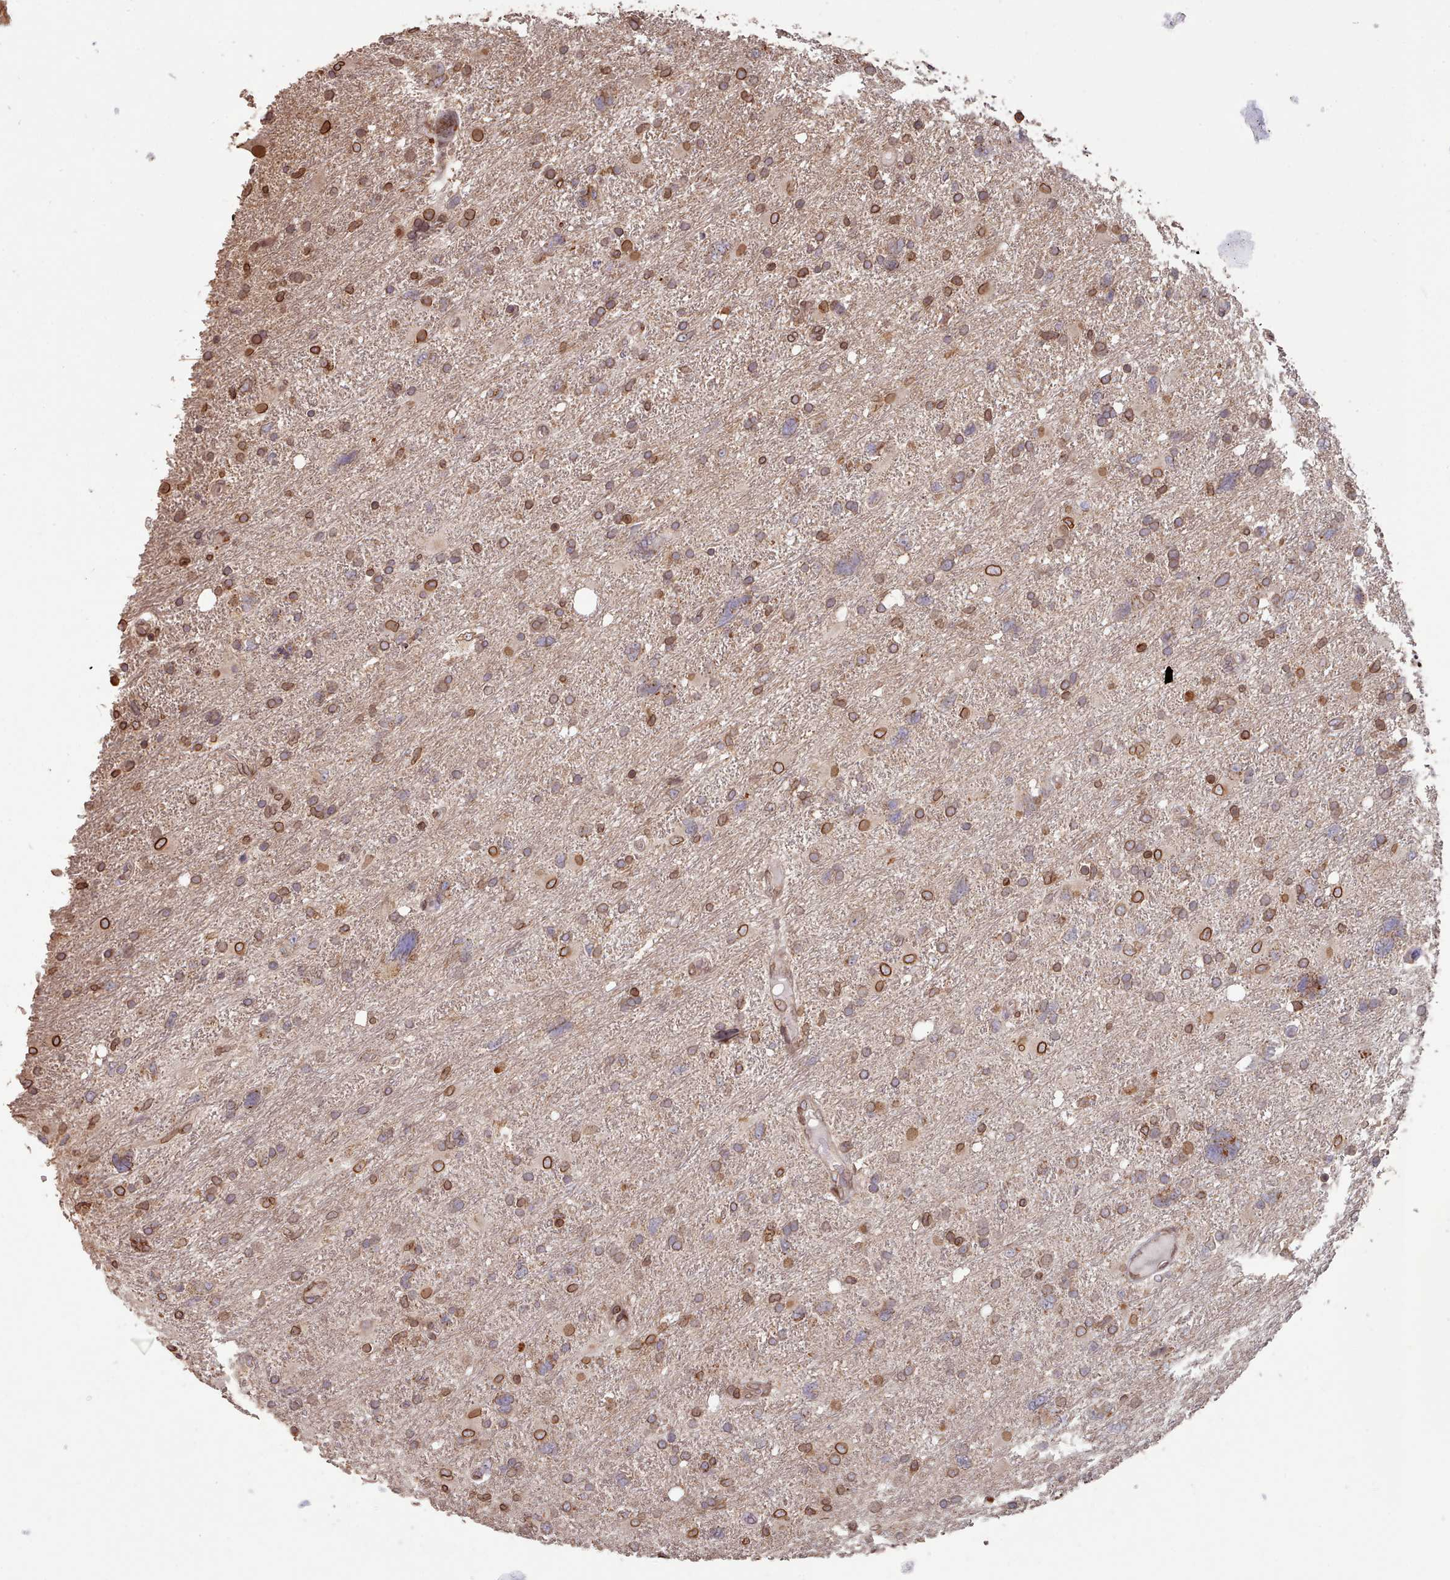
{"staining": {"intensity": "moderate", "quantity": "25%-75%", "location": "cytoplasmic/membranous,nuclear"}, "tissue": "glioma", "cell_type": "Tumor cells", "image_type": "cancer", "snomed": [{"axis": "morphology", "description": "Glioma, malignant, High grade"}, {"axis": "topography", "description": "Brain"}], "caption": "This photomicrograph shows immunohistochemistry staining of human high-grade glioma (malignant), with medium moderate cytoplasmic/membranous and nuclear positivity in approximately 25%-75% of tumor cells.", "gene": "TOR1AIP1", "patient": {"sex": "male", "age": 61}}